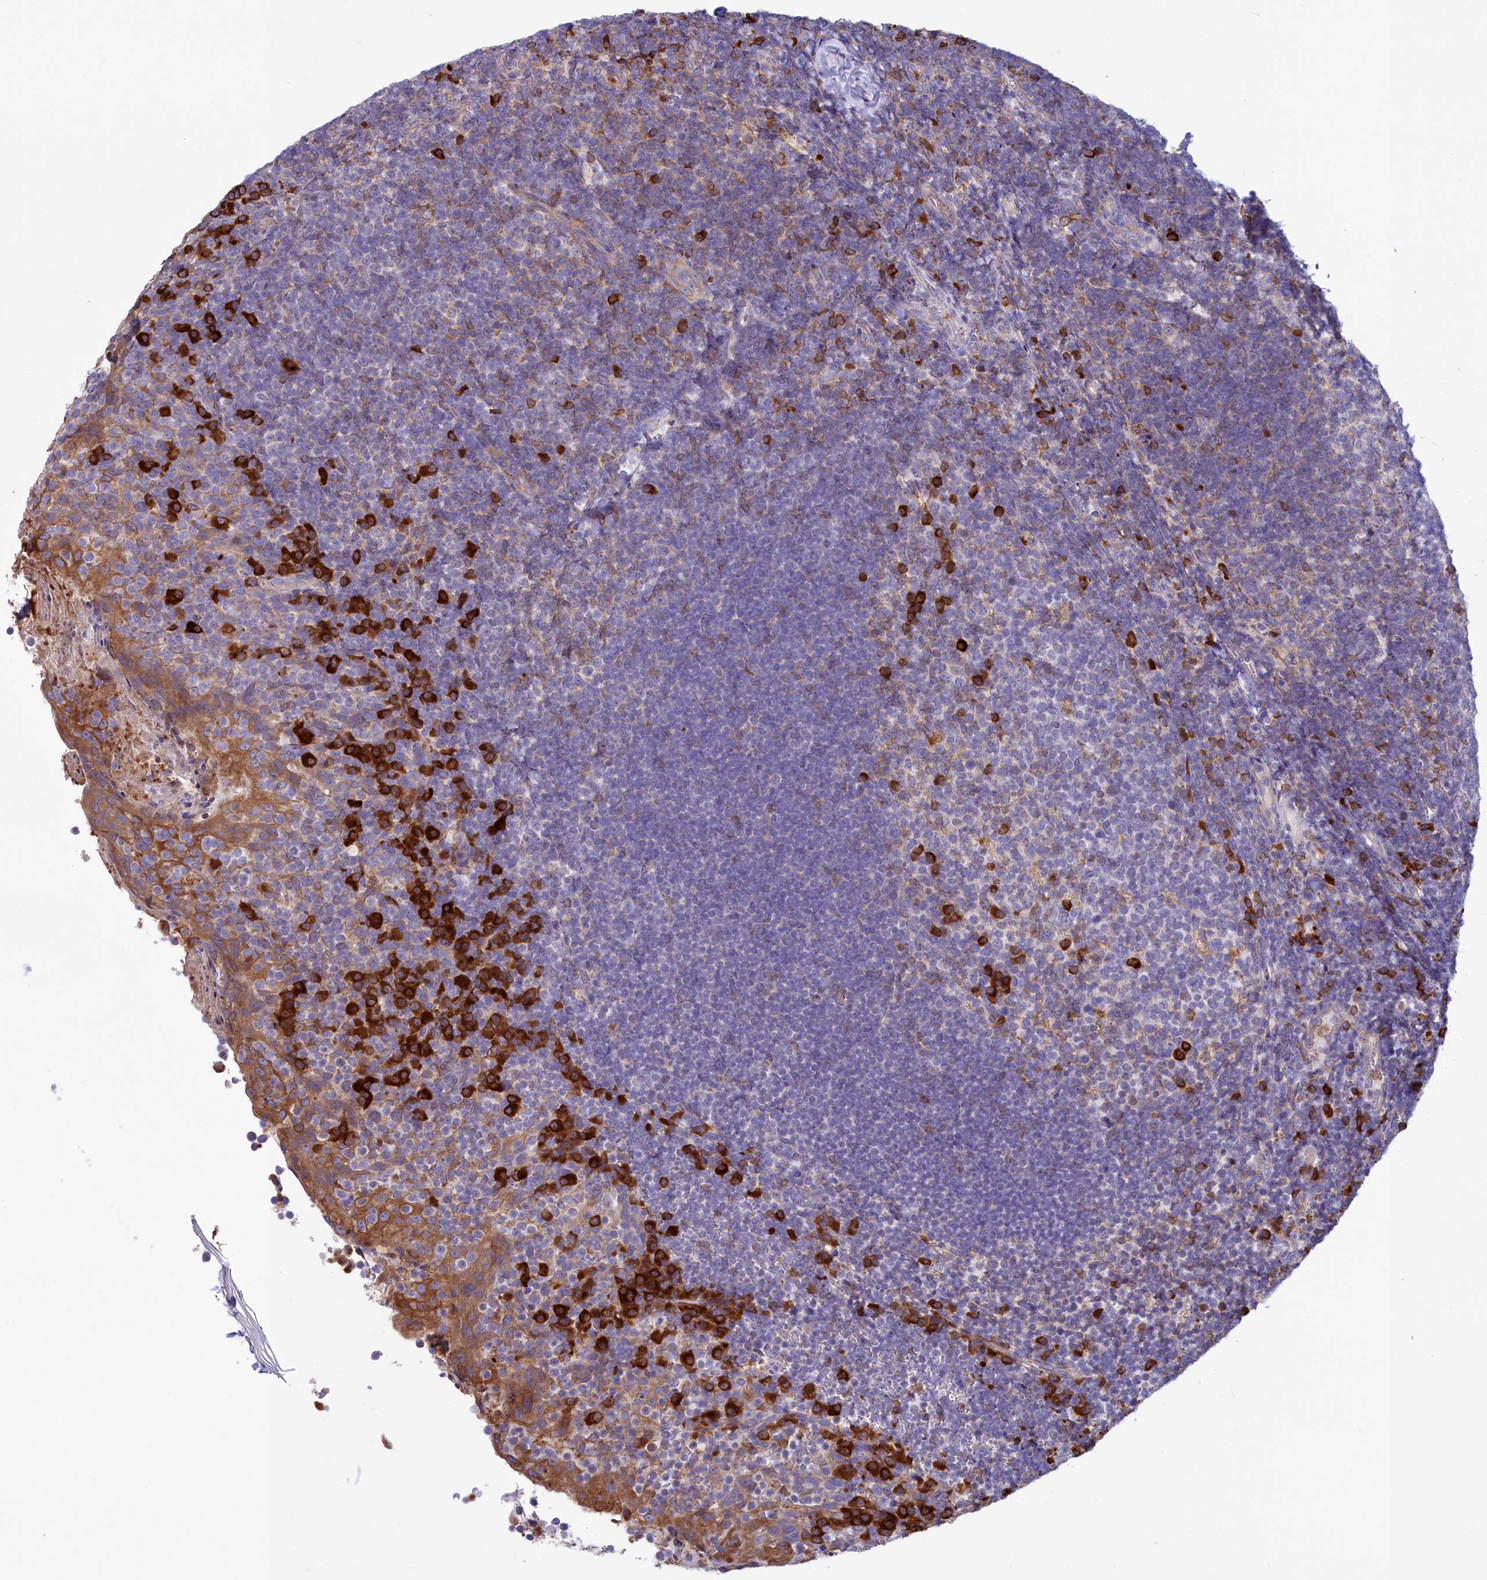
{"staining": {"intensity": "strong", "quantity": "<25%", "location": "cytoplasmic/membranous"}, "tissue": "tonsil", "cell_type": "Germinal center cells", "image_type": "normal", "snomed": [{"axis": "morphology", "description": "Normal tissue, NOS"}, {"axis": "topography", "description": "Tonsil"}], "caption": "Protein expression analysis of benign tonsil reveals strong cytoplasmic/membranous positivity in approximately <25% of germinal center cells.", "gene": "HM13", "patient": {"sex": "female", "age": 10}}